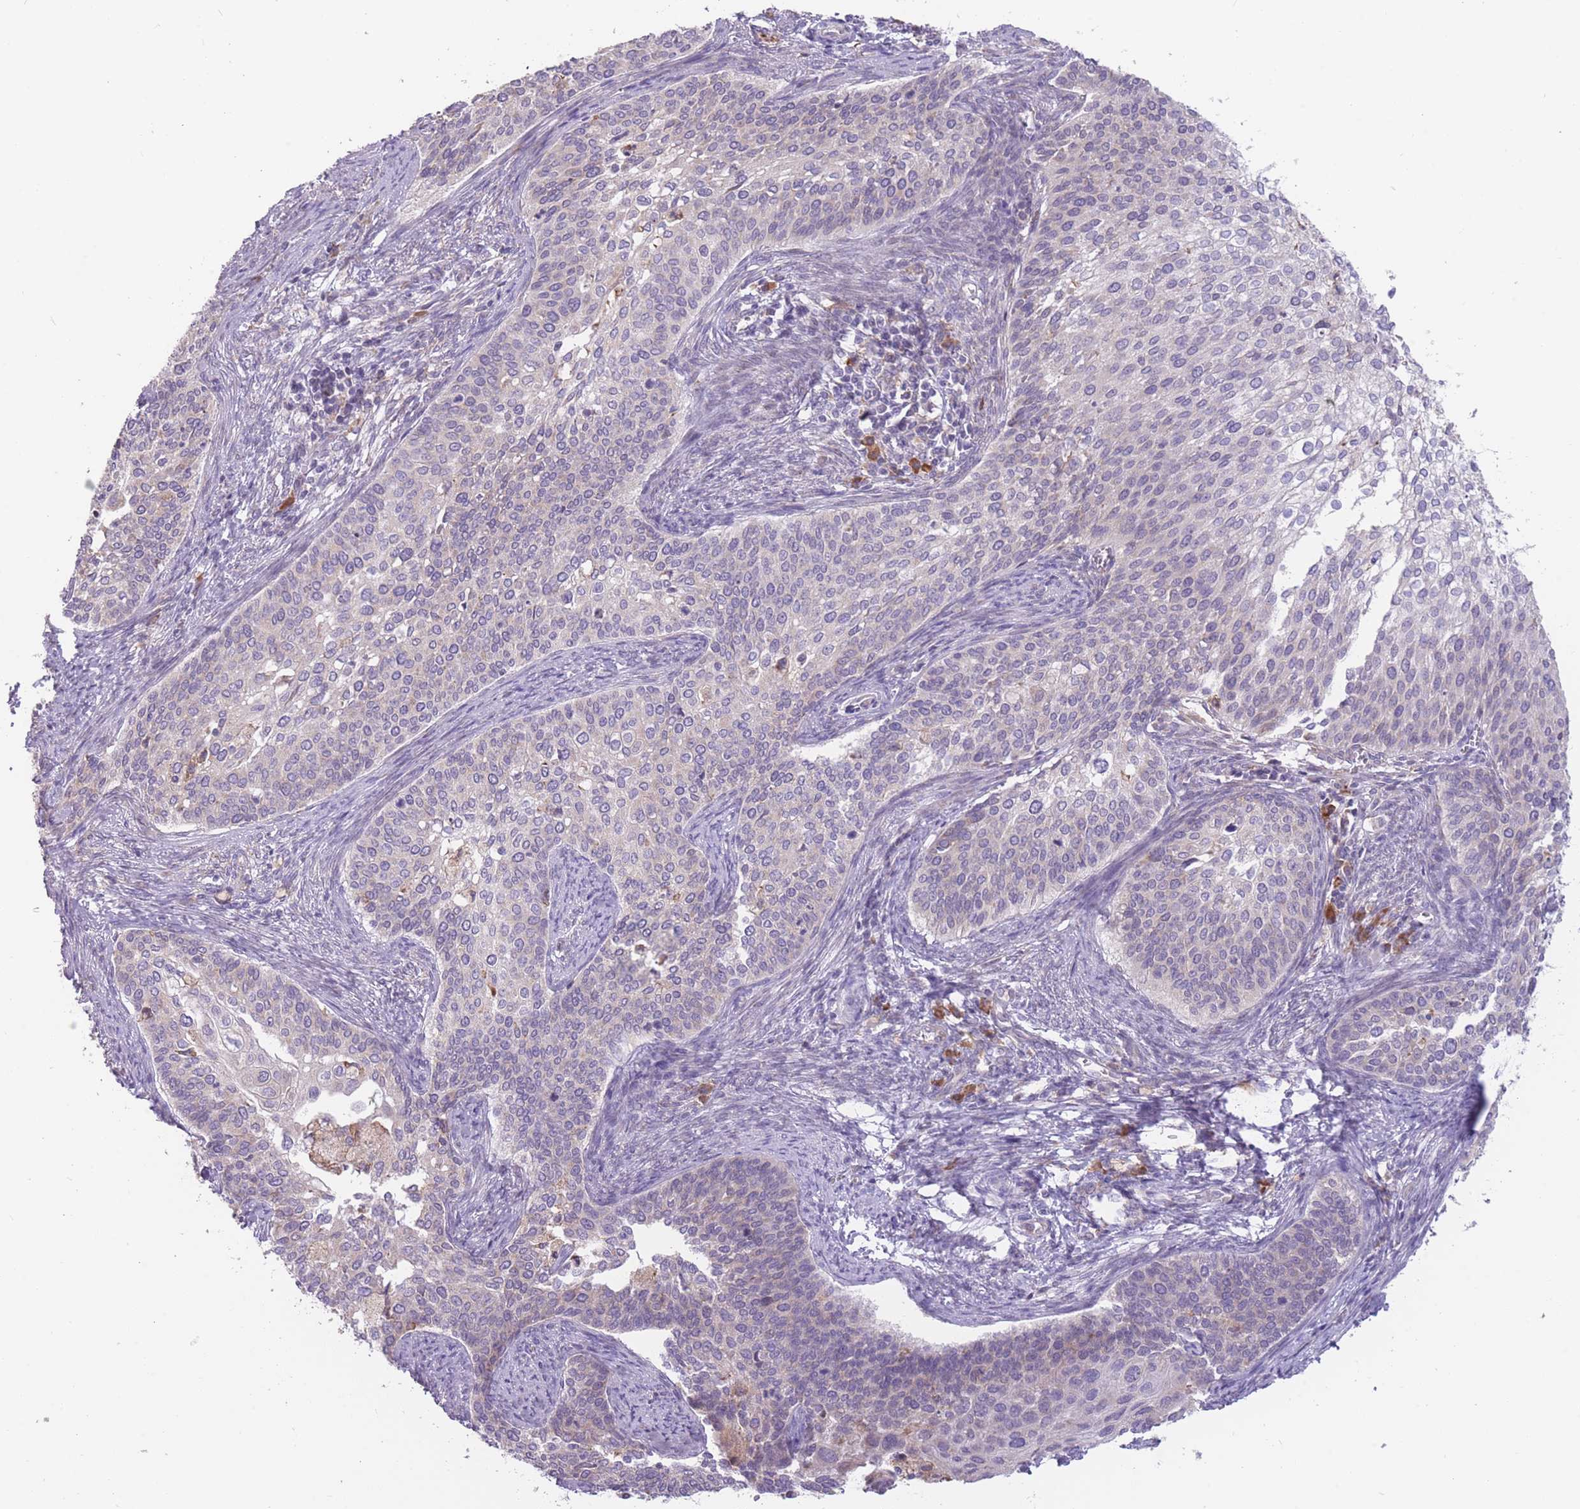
{"staining": {"intensity": "weak", "quantity": "25%-75%", "location": "cytoplasmic/membranous"}, "tissue": "cervical cancer", "cell_type": "Tumor cells", "image_type": "cancer", "snomed": [{"axis": "morphology", "description": "Squamous cell carcinoma, NOS"}, {"axis": "topography", "description": "Cervix"}], "caption": "High-power microscopy captured an immunohistochemistry histopathology image of squamous cell carcinoma (cervical), revealing weak cytoplasmic/membranous expression in approximately 25%-75% of tumor cells.", "gene": "TRAPPC5", "patient": {"sex": "female", "age": 44}}